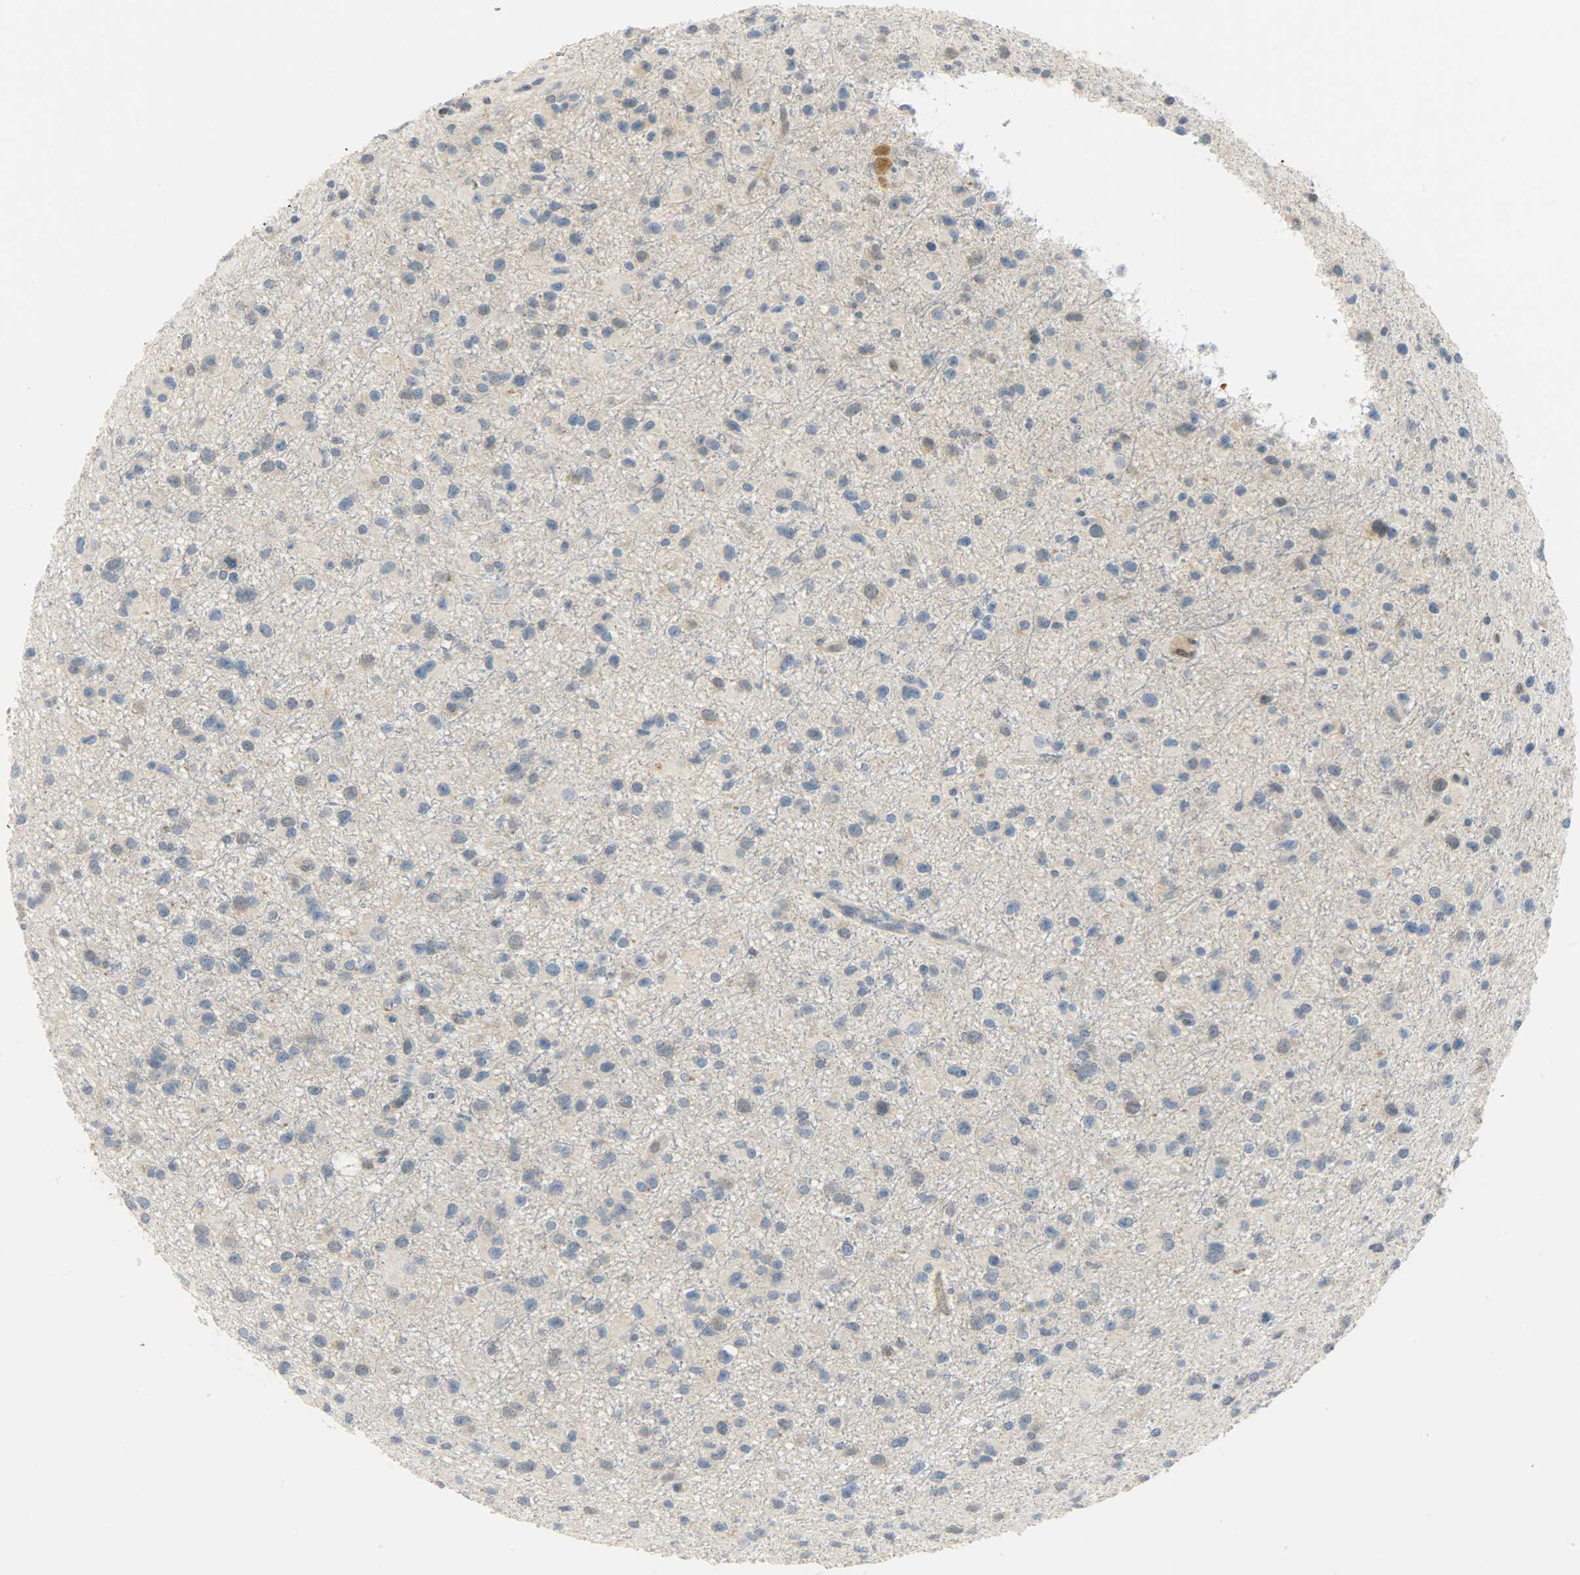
{"staining": {"intensity": "weak", "quantity": "<25%", "location": "cytoplasmic/membranous"}, "tissue": "glioma", "cell_type": "Tumor cells", "image_type": "cancer", "snomed": [{"axis": "morphology", "description": "Glioma, malignant, Low grade"}, {"axis": "topography", "description": "Brain"}], "caption": "High power microscopy histopathology image of an IHC histopathology image of malignant glioma (low-grade), revealing no significant expression in tumor cells. The staining was performed using DAB to visualize the protein expression in brown, while the nuclei were stained in blue with hematoxylin (Magnification: 20x).", "gene": "FKBP1A", "patient": {"sex": "male", "age": 42}}